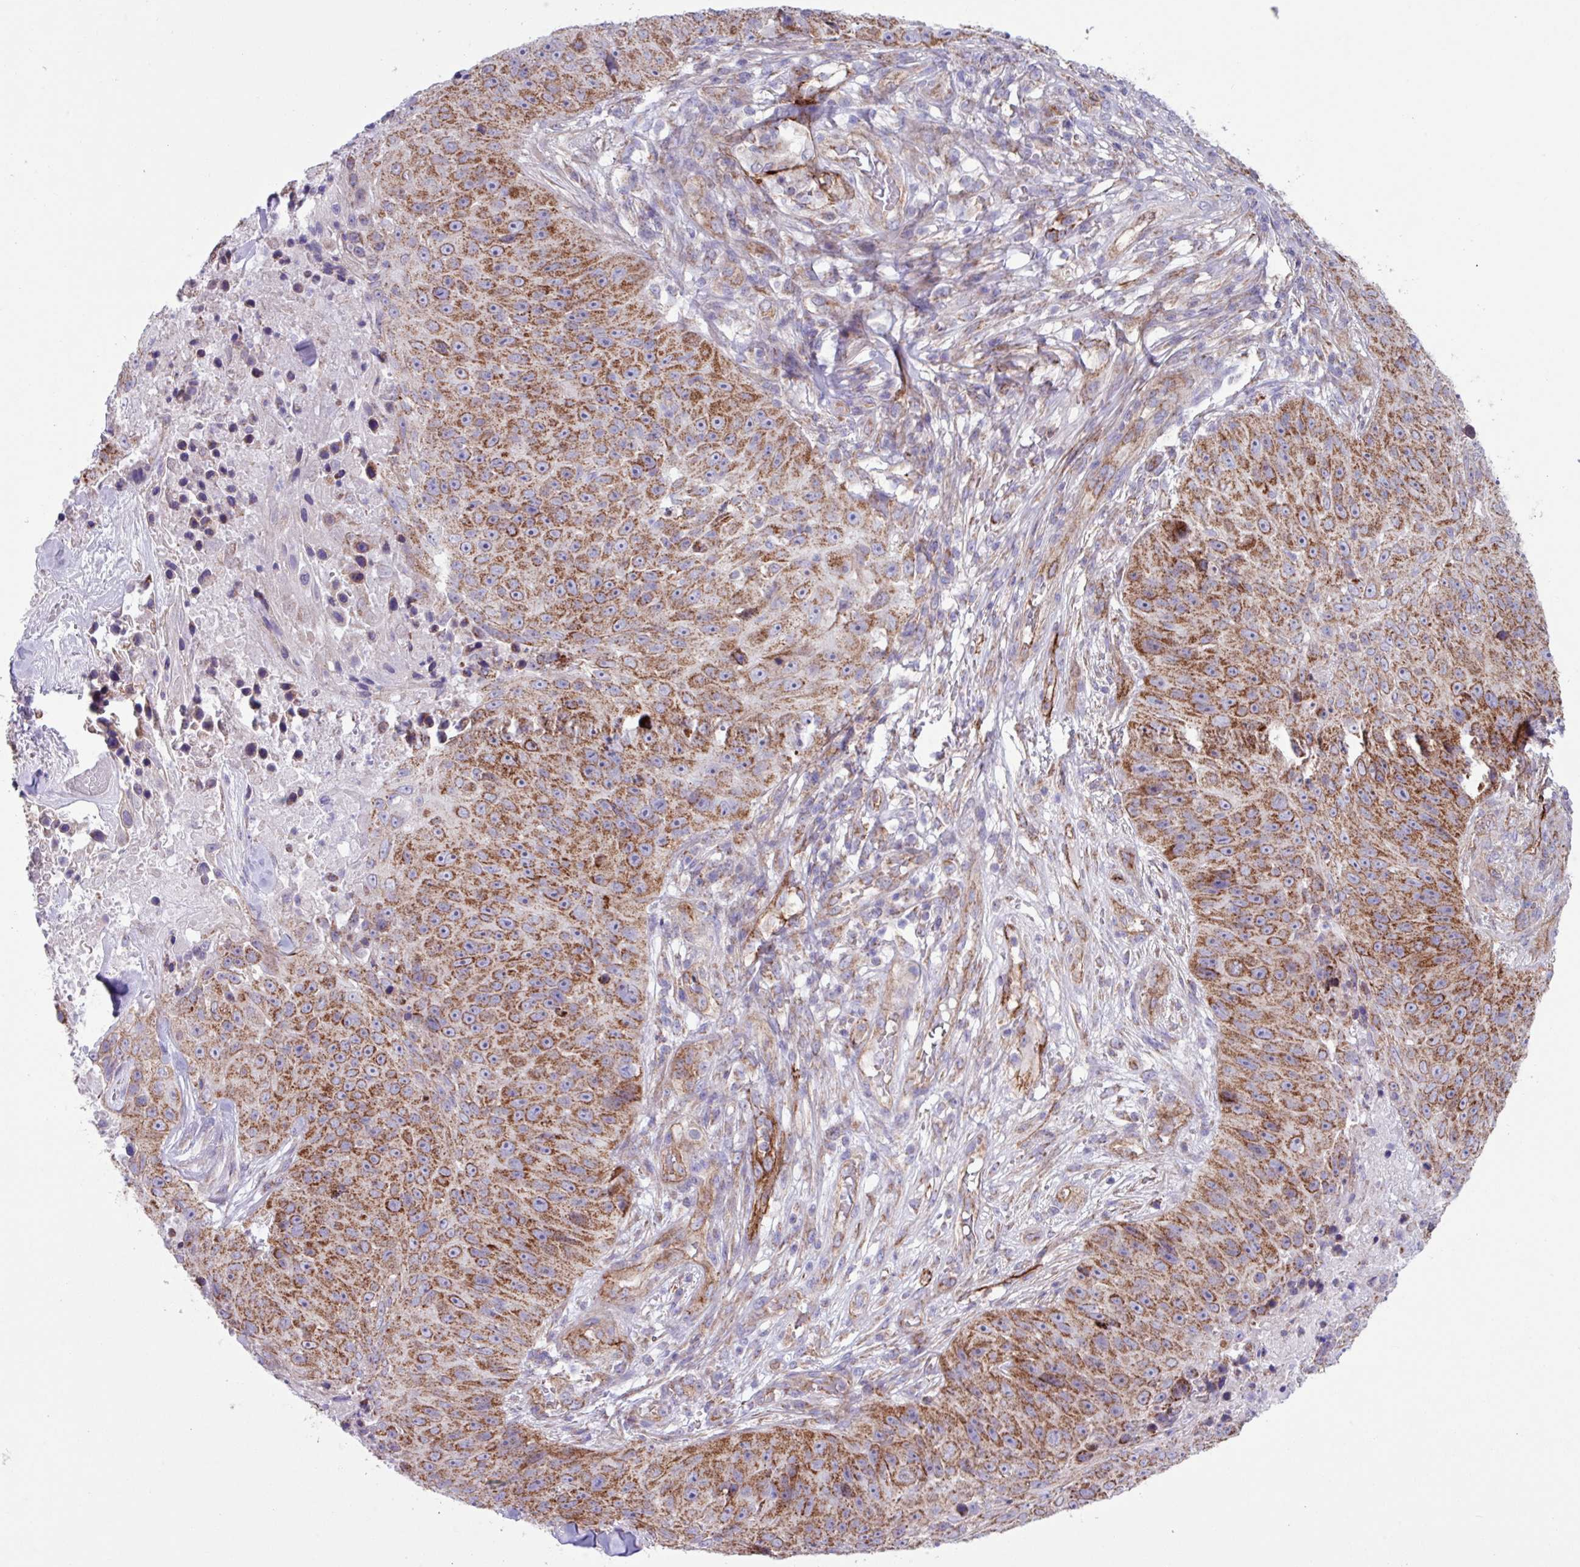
{"staining": {"intensity": "moderate", "quantity": ">75%", "location": "cytoplasmic/membranous"}, "tissue": "skin cancer", "cell_type": "Tumor cells", "image_type": "cancer", "snomed": [{"axis": "morphology", "description": "Squamous cell carcinoma, NOS"}, {"axis": "topography", "description": "Skin"}], "caption": "IHC (DAB (3,3'-diaminobenzidine)) staining of human skin cancer (squamous cell carcinoma) demonstrates moderate cytoplasmic/membranous protein expression in approximately >75% of tumor cells.", "gene": "OTULIN", "patient": {"sex": "female", "age": 87}}